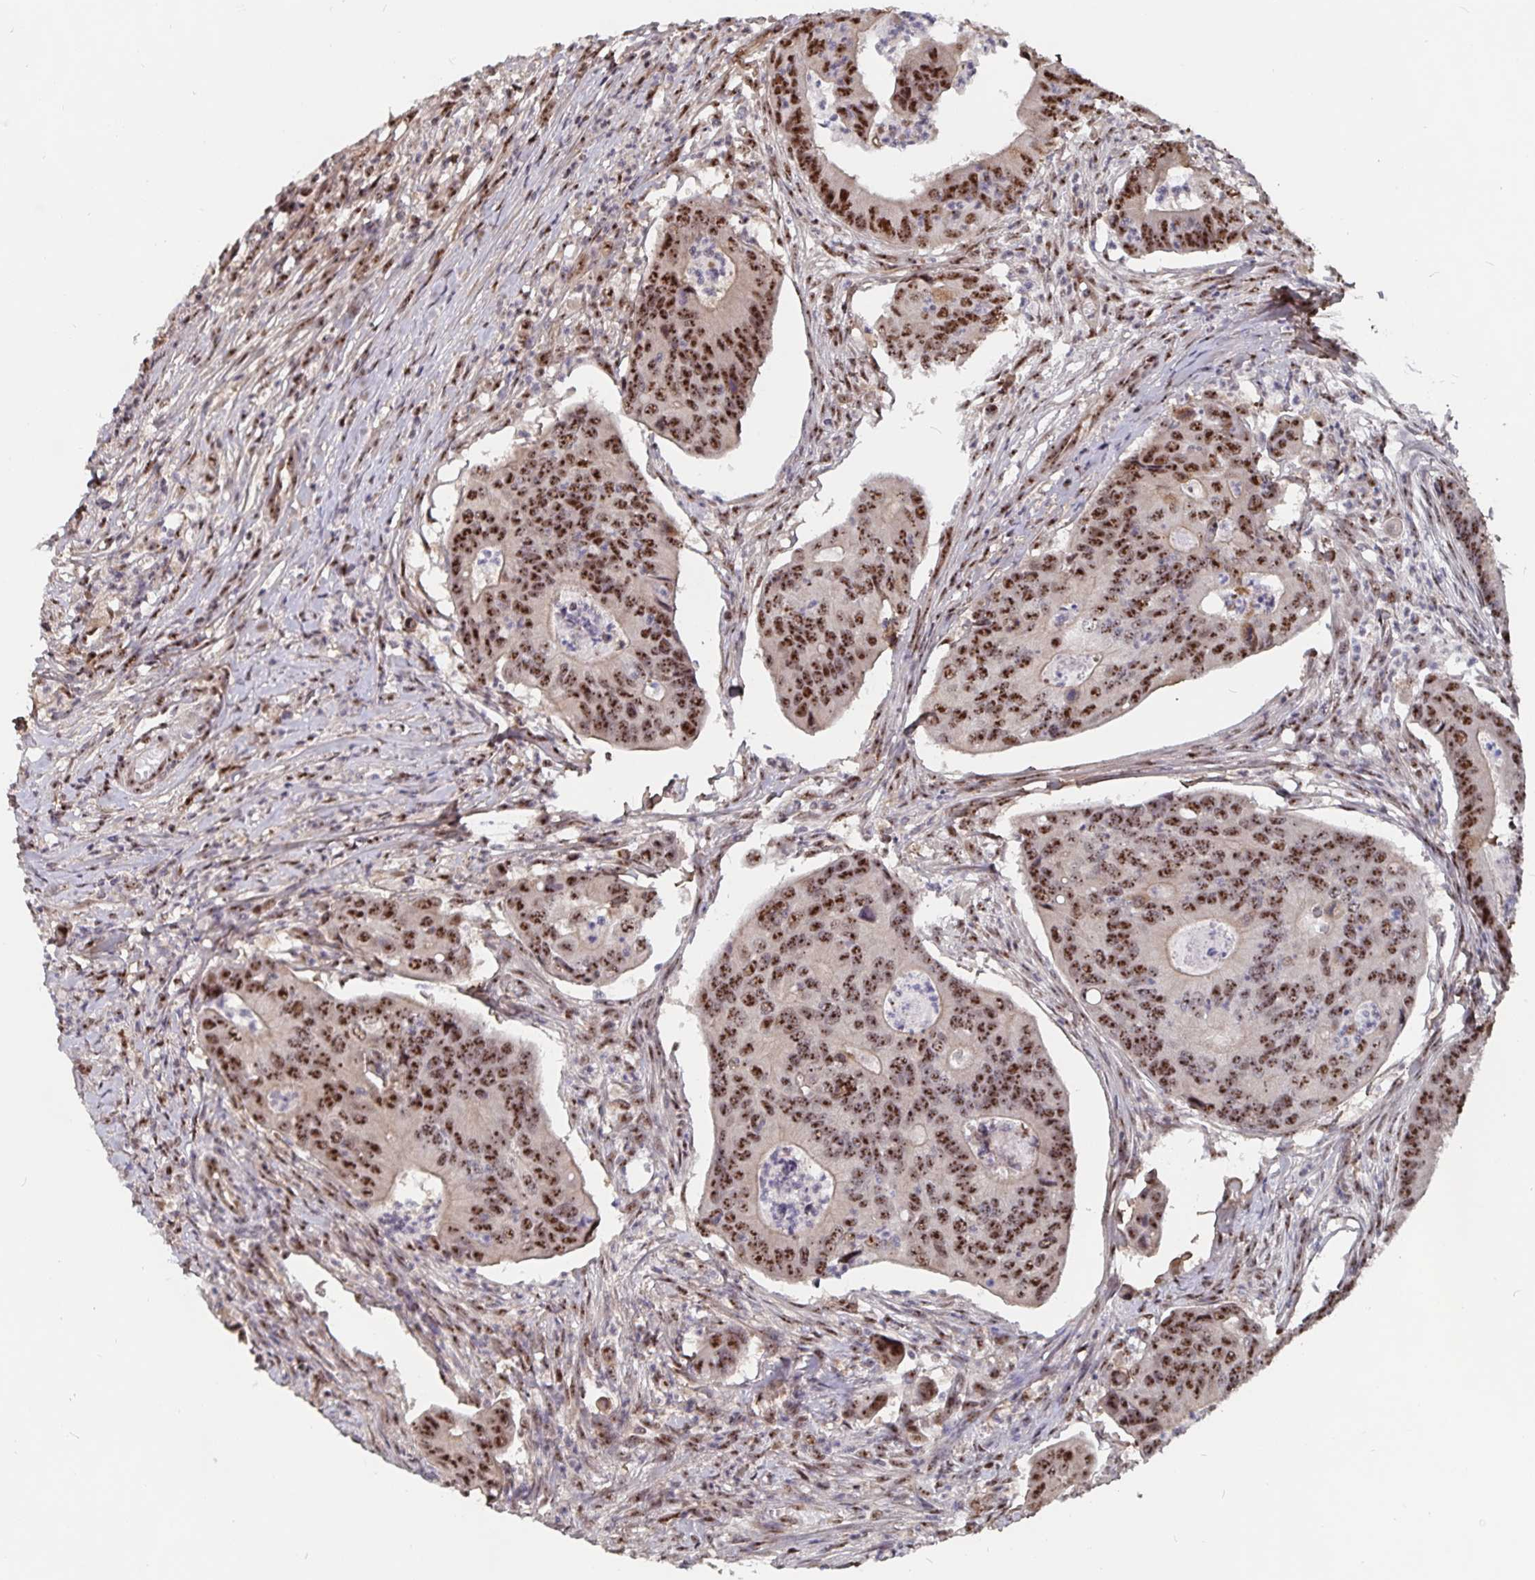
{"staining": {"intensity": "strong", "quantity": ">75%", "location": "nuclear"}, "tissue": "colorectal cancer", "cell_type": "Tumor cells", "image_type": "cancer", "snomed": [{"axis": "morphology", "description": "Adenocarcinoma, NOS"}, {"axis": "topography", "description": "Colon"}], "caption": "Immunohistochemical staining of human adenocarcinoma (colorectal) demonstrates high levels of strong nuclear expression in approximately >75% of tumor cells. (Stains: DAB (3,3'-diaminobenzidine) in brown, nuclei in blue, Microscopy: brightfield microscopy at high magnification).", "gene": "LAS1L", "patient": {"sex": "female", "age": 67}}